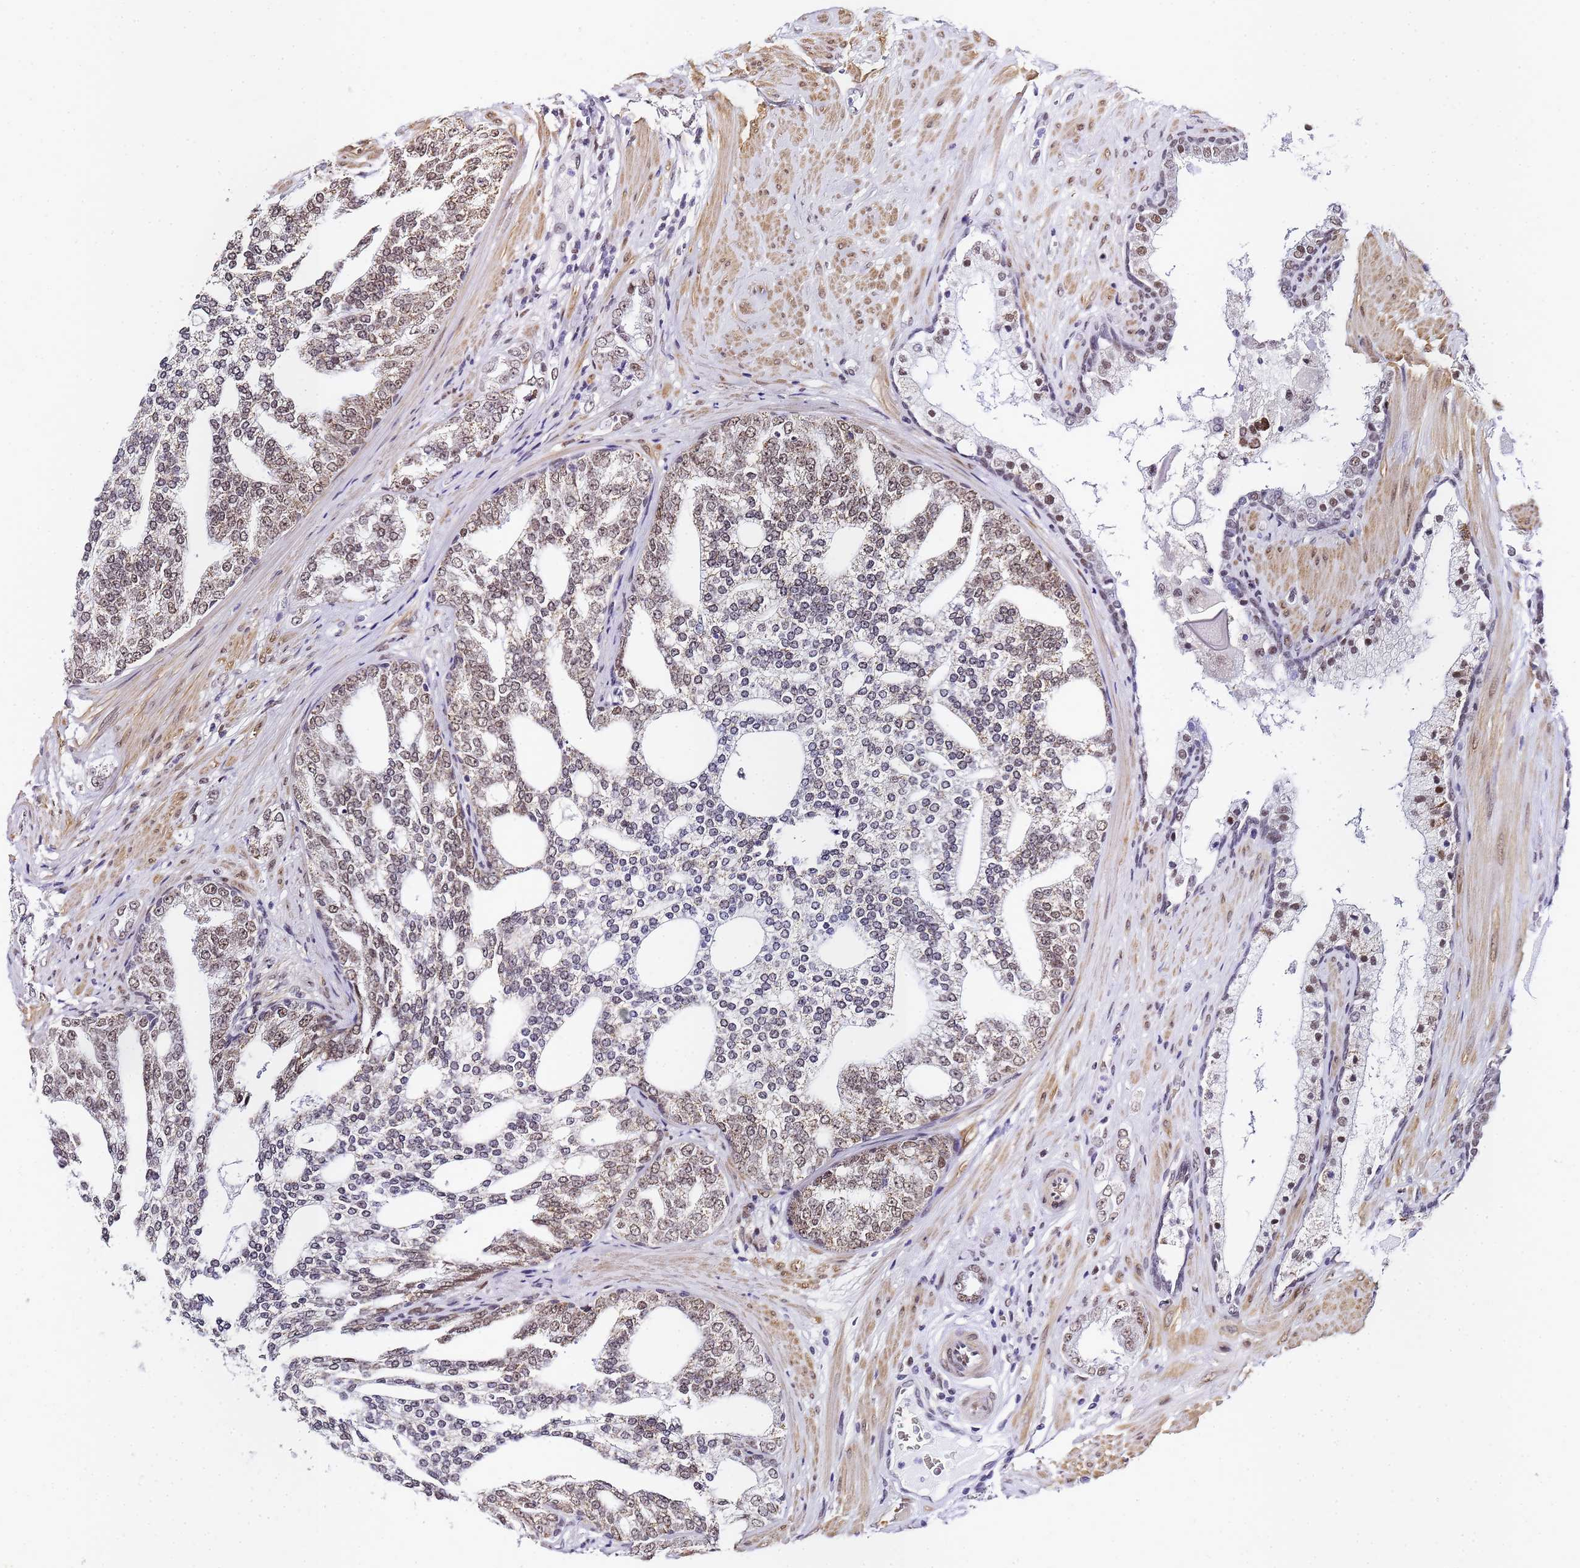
{"staining": {"intensity": "weak", "quantity": "25%-75%", "location": "cytoplasmic/membranous,nuclear"}, "tissue": "prostate cancer", "cell_type": "Tumor cells", "image_type": "cancer", "snomed": [{"axis": "morphology", "description": "Adenocarcinoma, High grade"}, {"axis": "topography", "description": "Prostate"}], "caption": "IHC image of human prostate high-grade adenocarcinoma stained for a protein (brown), which exhibits low levels of weak cytoplasmic/membranous and nuclear staining in about 25%-75% of tumor cells.", "gene": "POLR1A", "patient": {"sex": "male", "age": 64}}